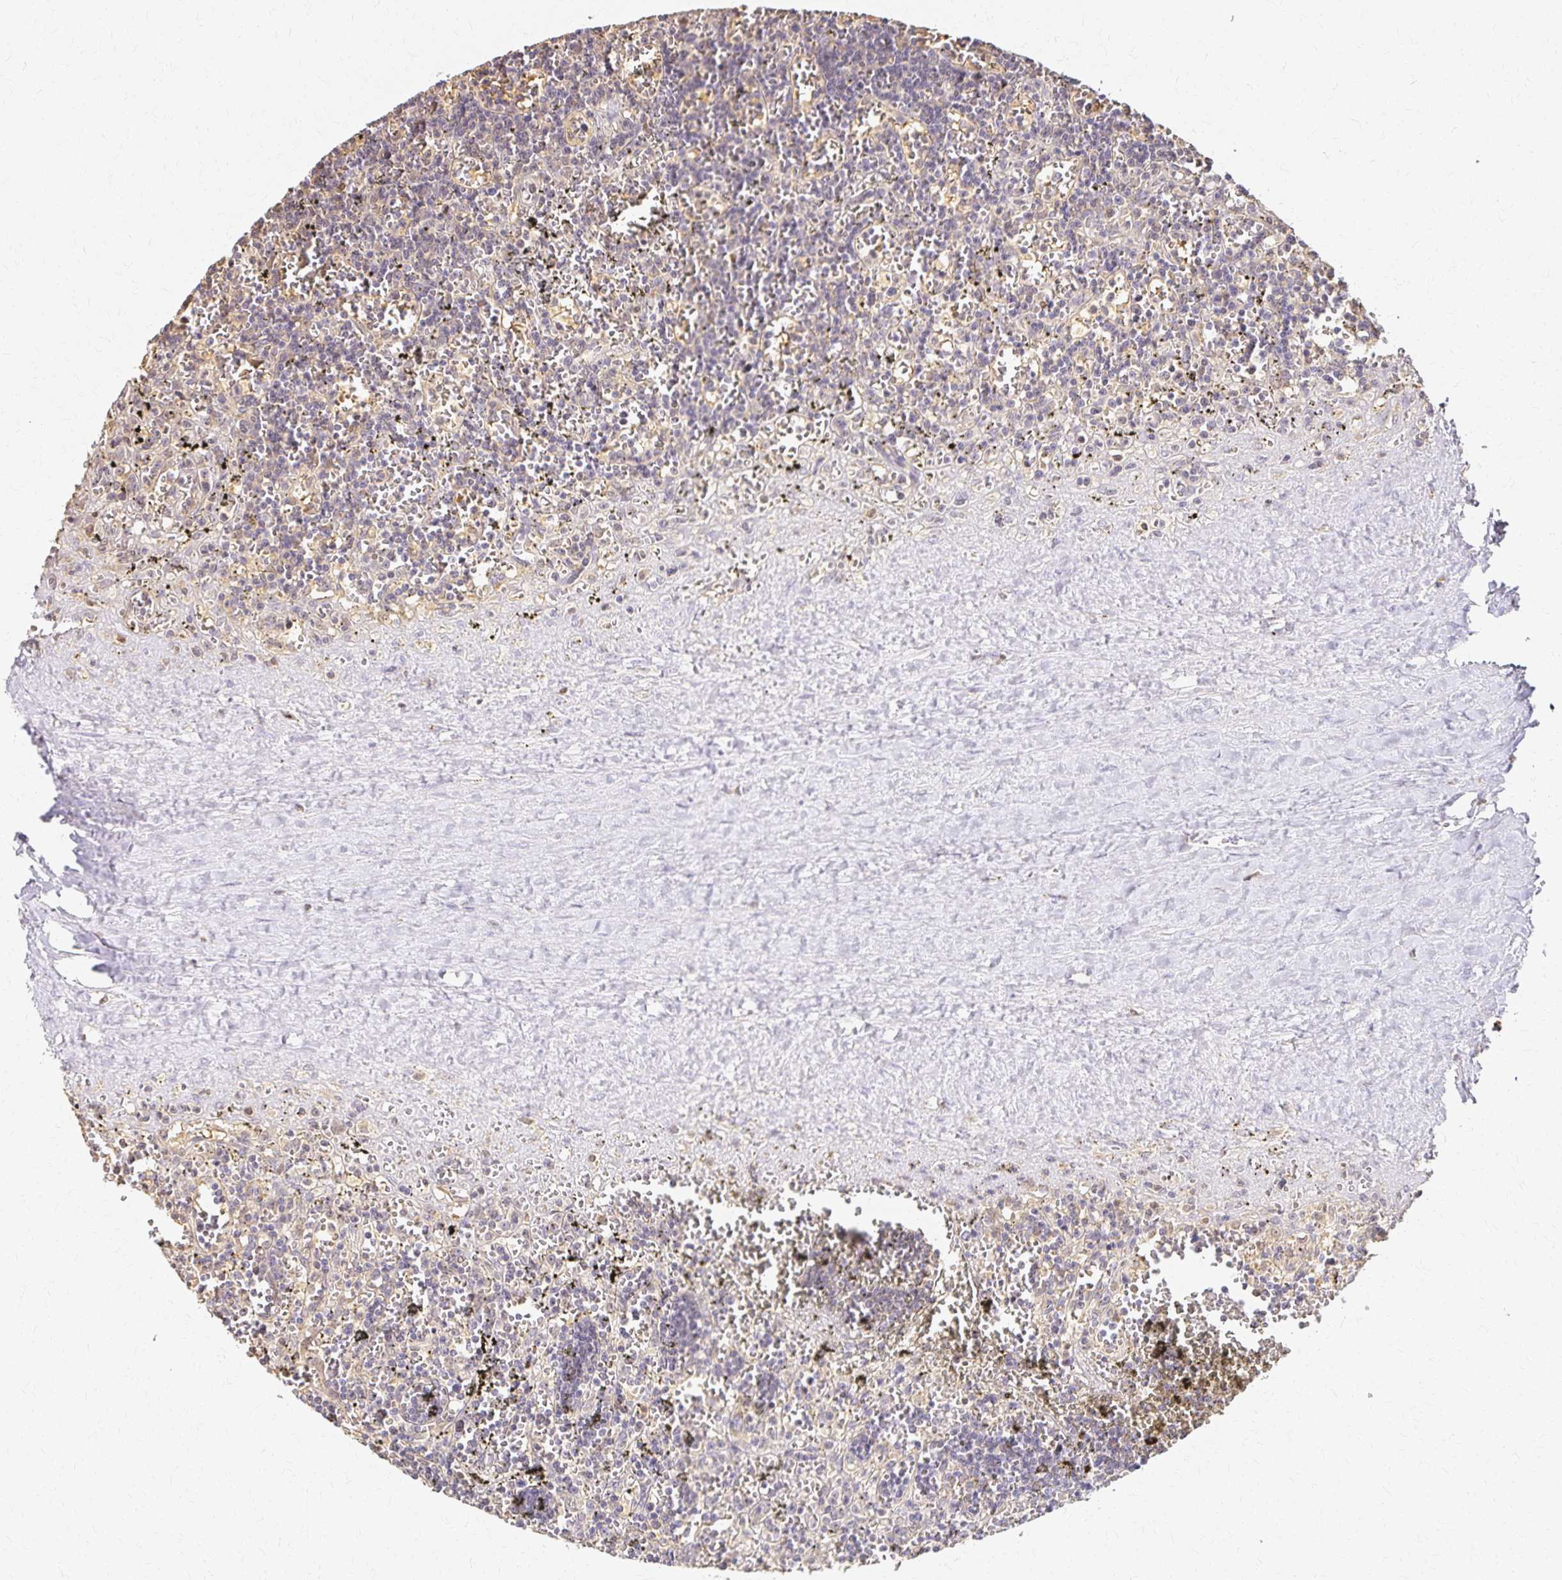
{"staining": {"intensity": "negative", "quantity": "none", "location": "none"}, "tissue": "lymphoma", "cell_type": "Tumor cells", "image_type": "cancer", "snomed": [{"axis": "morphology", "description": "Malignant lymphoma, non-Hodgkin's type, Low grade"}, {"axis": "topography", "description": "Spleen"}], "caption": "High power microscopy micrograph of an immunohistochemistry micrograph of lymphoma, revealing no significant positivity in tumor cells.", "gene": "AZGP1", "patient": {"sex": "male", "age": 60}}